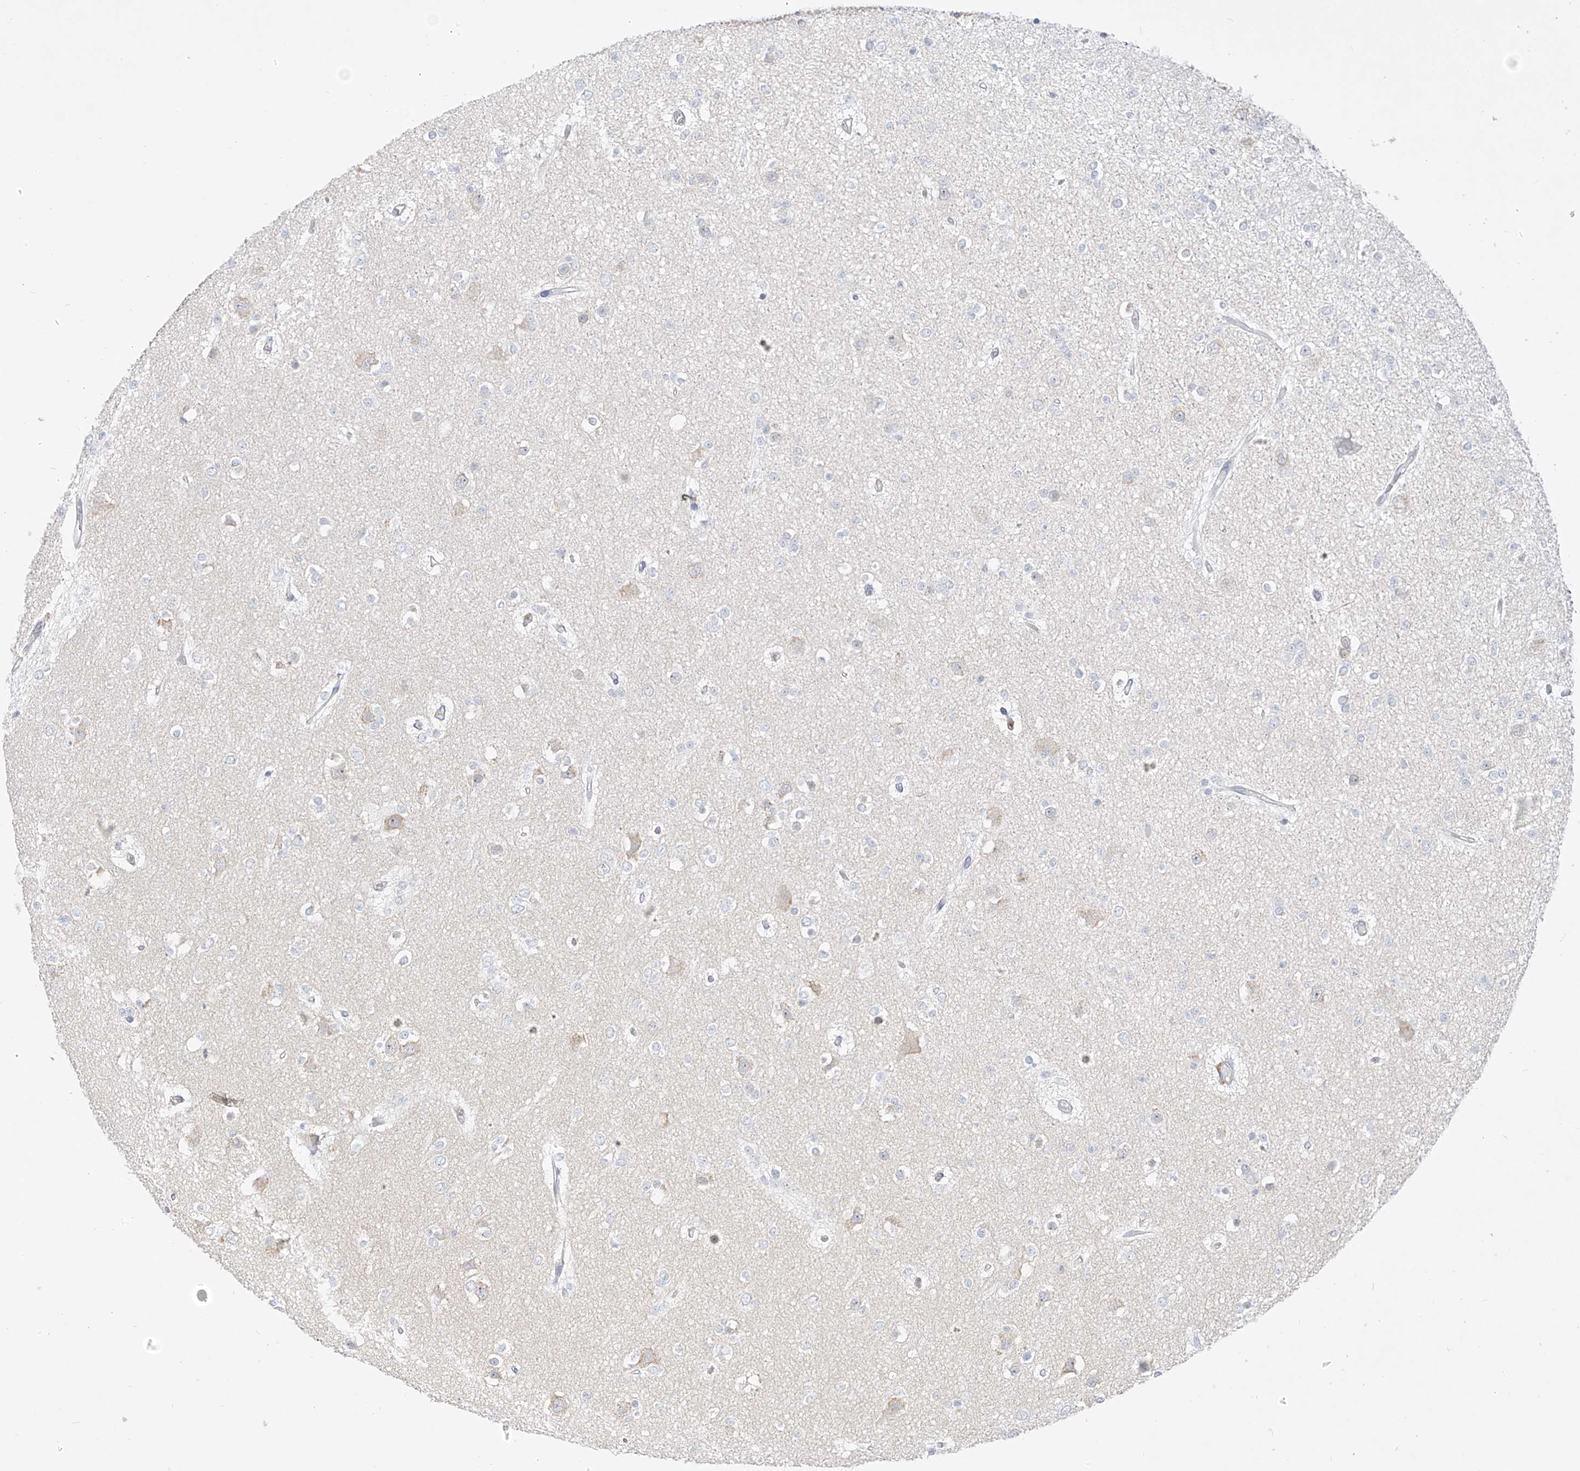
{"staining": {"intensity": "negative", "quantity": "none", "location": "none"}, "tissue": "glioma", "cell_type": "Tumor cells", "image_type": "cancer", "snomed": [{"axis": "morphology", "description": "Glioma, malignant, Low grade"}, {"axis": "topography", "description": "Brain"}], "caption": "Tumor cells are negative for protein expression in human malignant low-grade glioma.", "gene": "C2orf42", "patient": {"sex": "female", "age": 22}}